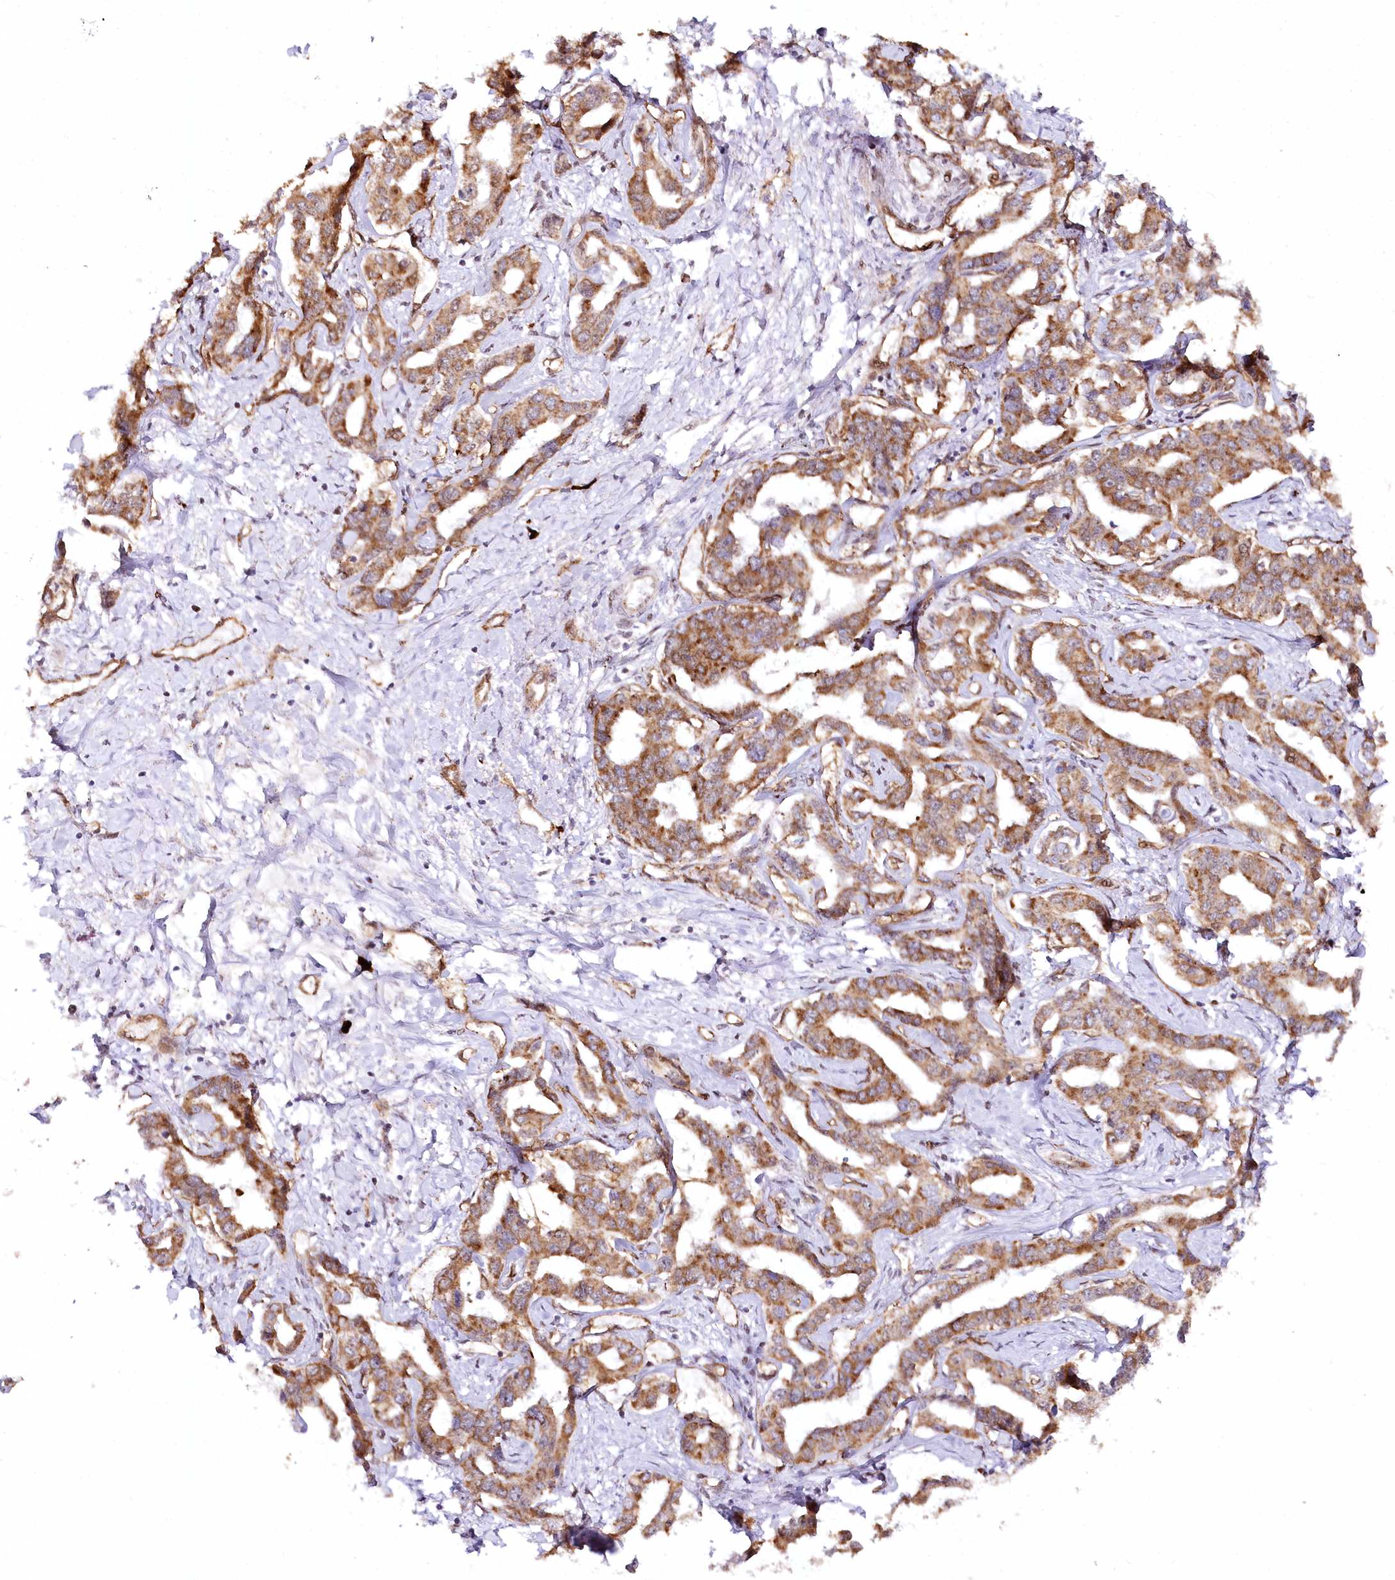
{"staining": {"intensity": "moderate", "quantity": ">75%", "location": "cytoplasmic/membranous"}, "tissue": "liver cancer", "cell_type": "Tumor cells", "image_type": "cancer", "snomed": [{"axis": "morphology", "description": "Cholangiocarcinoma"}, {"axis": "topography", "description": "Liver"}], "caption": "Human cholangiocarcinoma (liver) stained with a brown dye demonstrates moderate cytoplasmic/membranous positive positivity in approximately >75% of tumor cells.", "gene": "COPG1", "patient": {"sex": "male", "age": 59}}